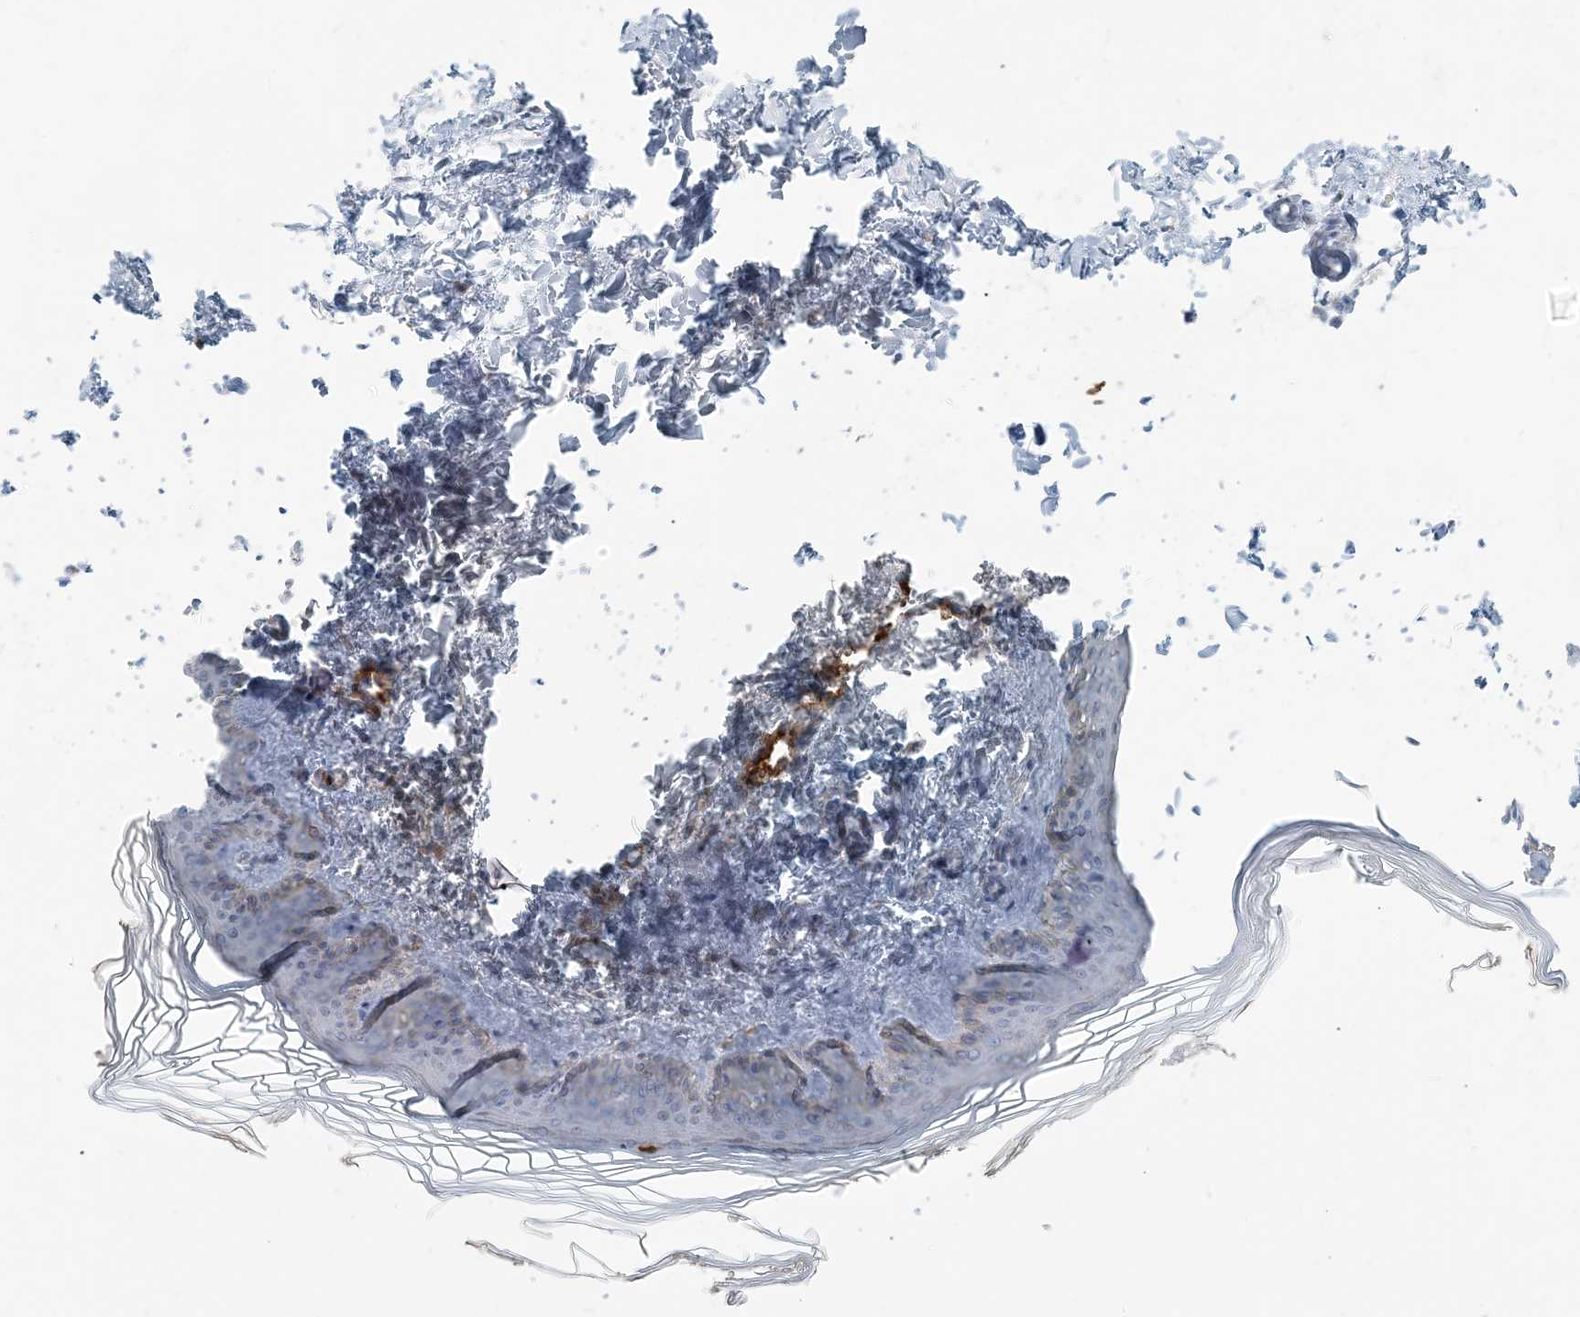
{"staining": {"intensity": "negative", "quantity": "none", "location": "none"}, "tissue": "skin", "cell_type": "Fibroblasts", "image_type": "normal", "snomed": [{"axis": "morphology", "description": "Normal tissue, NOS"}, {"axis": "topography", "description": "Skin"}], "caption": "Immunohistochemical staining of benign skin displays no significant expression in fibroblasts.", "gene": "SCML1", "patient": {"sex": "female", "age": 27}}